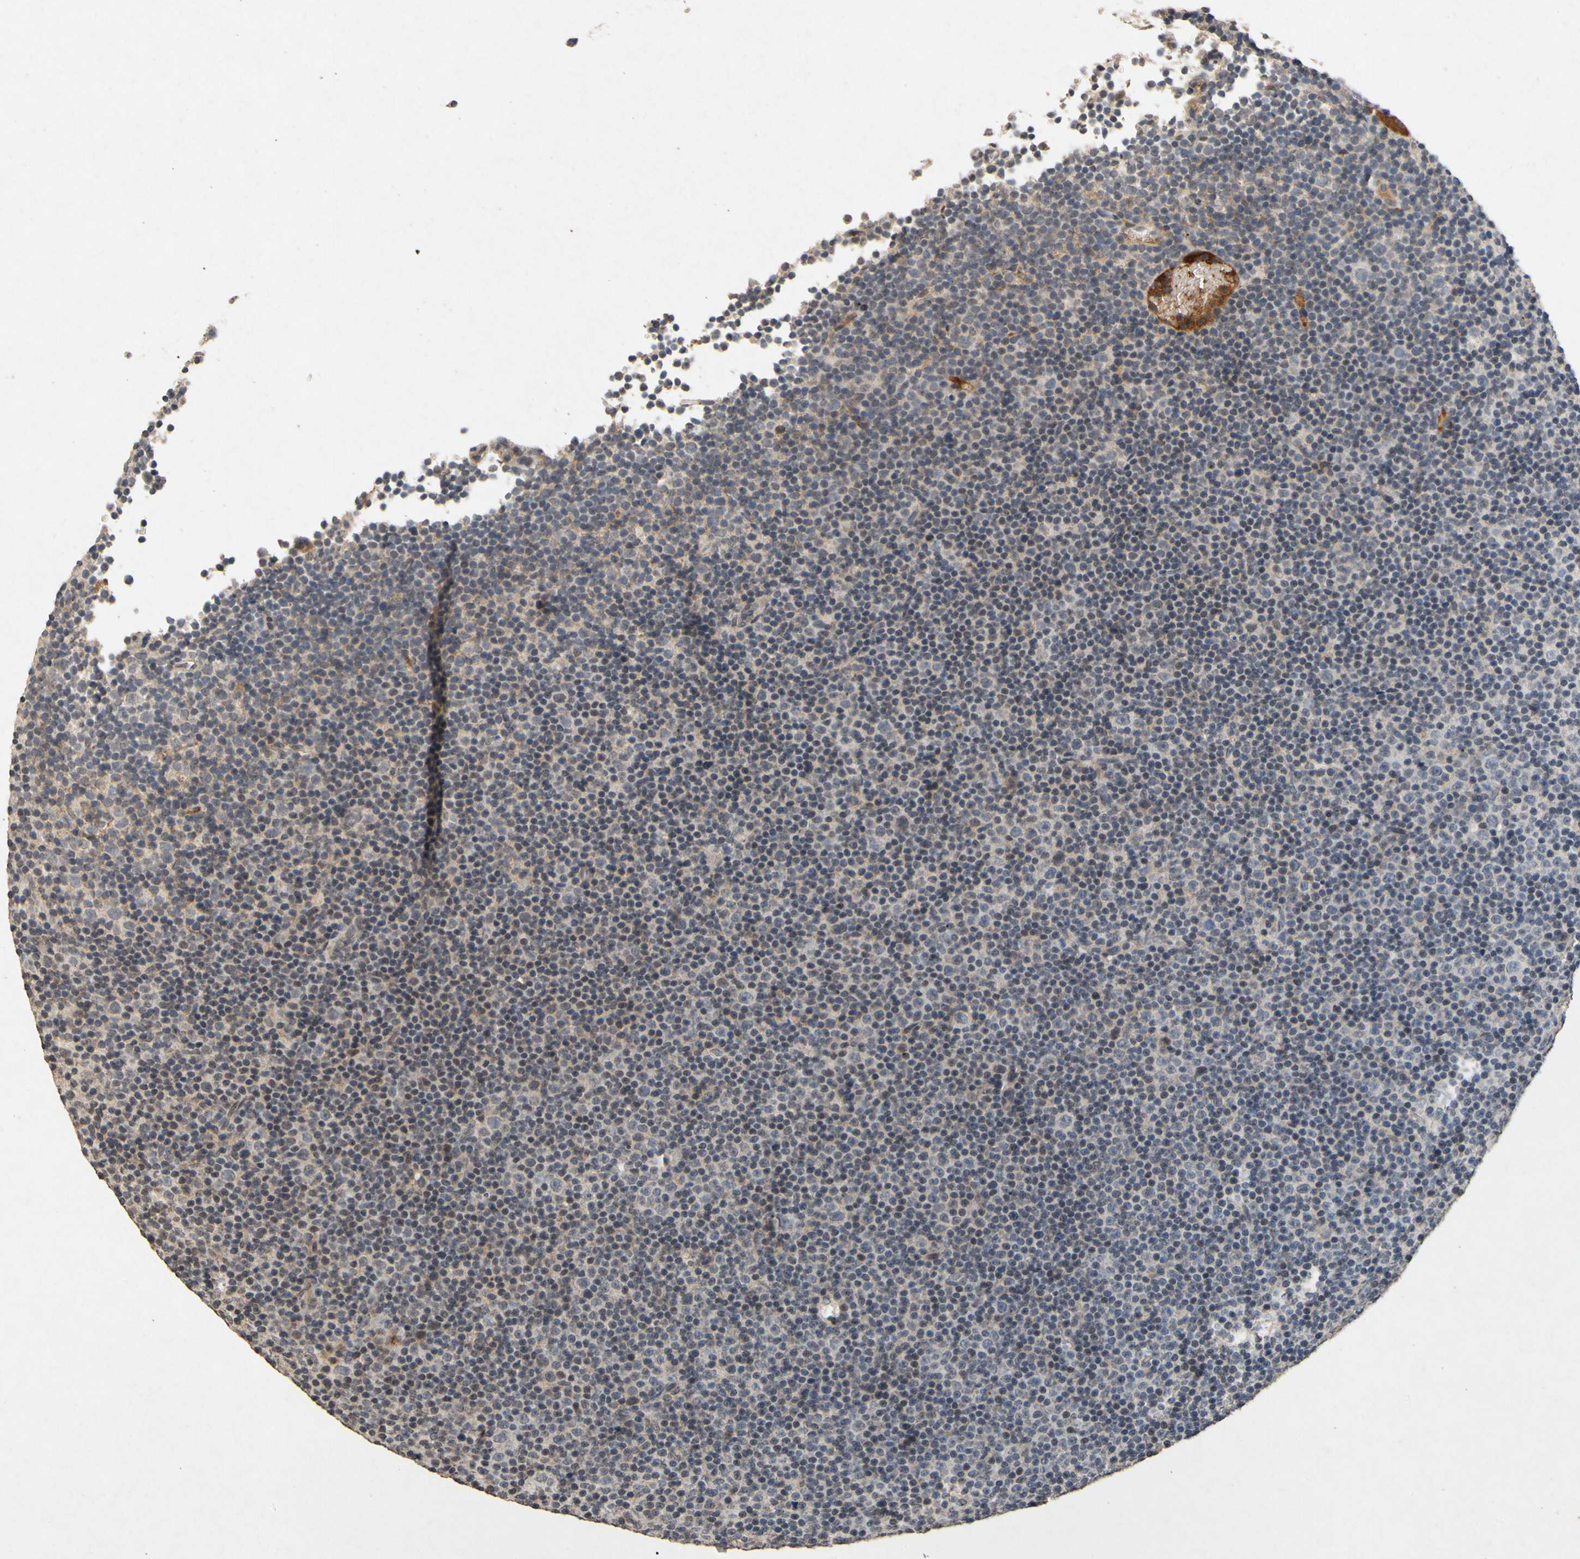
{"staining": {"intensity": "weak", "quantity": "25%-75%", "location": "cytoplasmic/membranous"}, "tissue": "lymphoma", "cell_type": "Tumor cells", "image_type": "cancer", "snomed": [{"axis": "morphology", "description": "Malignant lymphoma, non-Hodgkin's type, Low grade"}, {"axis": "topography", "description": "Lymph node"}], "caption": "Weak cytoplasmic/membranous protein expression is appreciated in about 25%-75% of tumor cells in lymphoma.", "gene": "CP", "patient": {"sex": "female", "age": 67}}